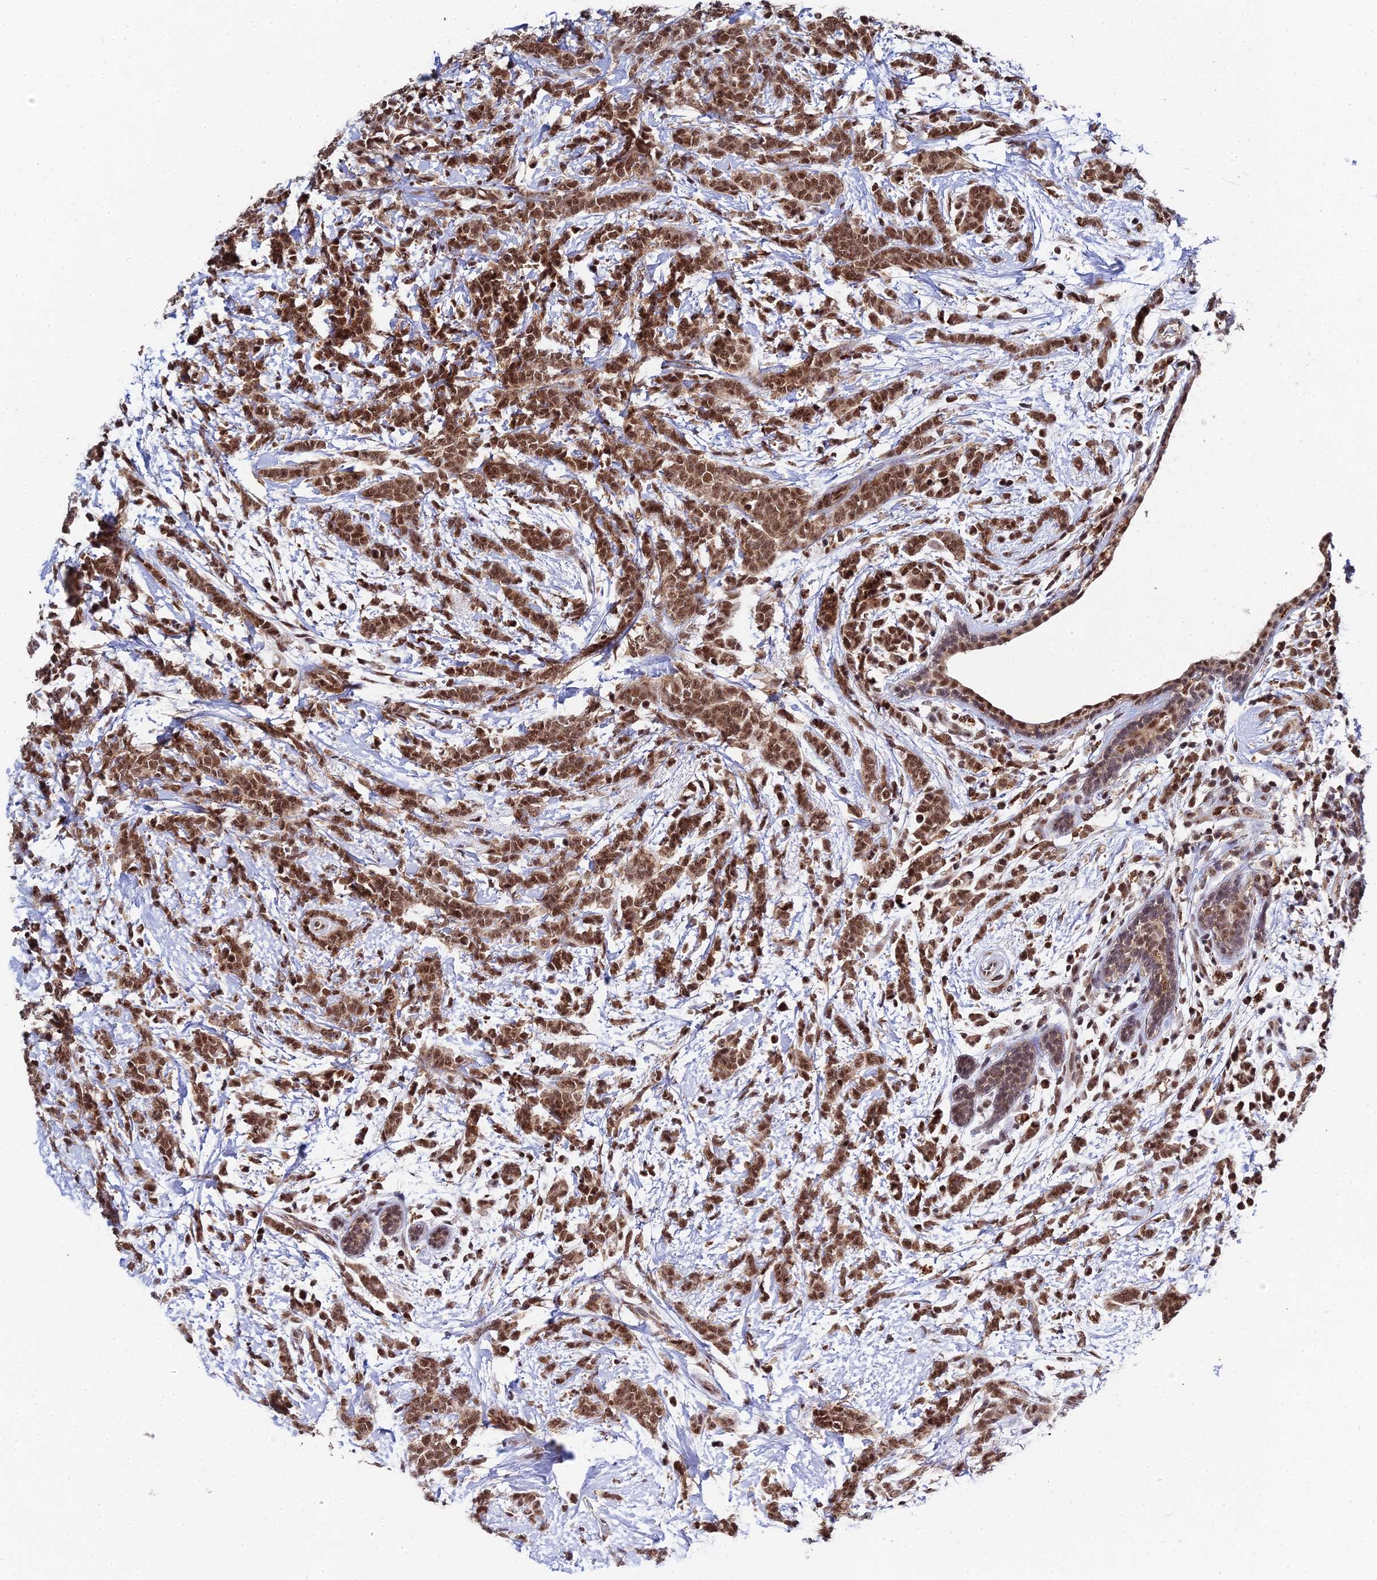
{"staining": {"intensity": "strong", "quantity": ">75%", "location": "cytoplasmic/membranous,nuclear"}, "tissue": "breast cancer", "cell_type": "Tumor cells", "image_type": "cancer", "snomed": [{"axis": "morphology", "description": "Lobular carcinoma"}, {"axis": "topography", "description": "Breast"}], "caption": "Lobular carcinoma (breast) stained with IHC displays strong cytoplasmic/membranous and nuclear staining in approximately >75% of tumor cells.", "gene": "MAGOHB", "patient": {"sex": "female", "age": 58}}